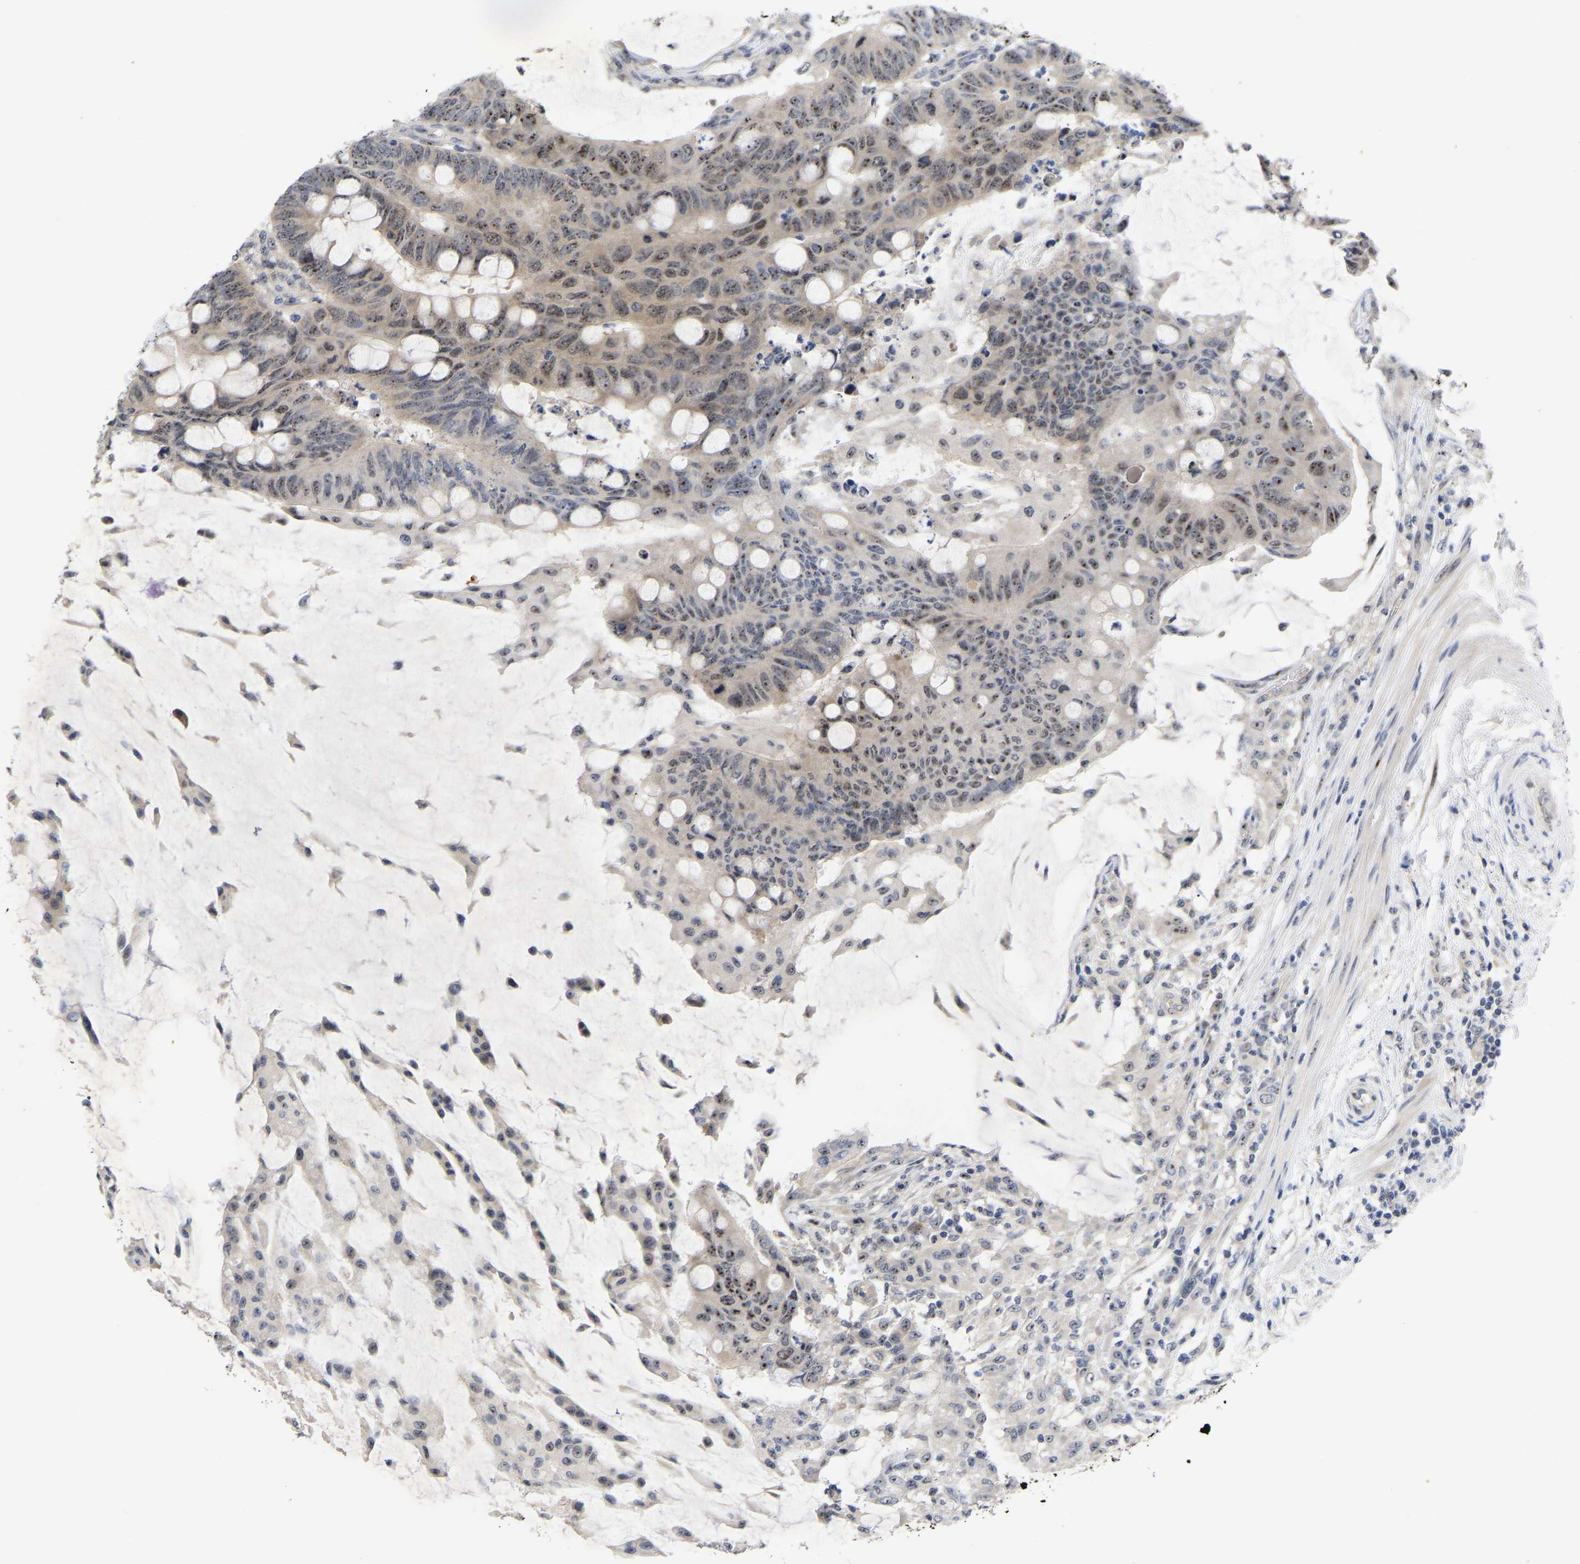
{"staining": {"intensity": "weak", "quantity": "25%-75%", "location": "nuclear"}, "tissue": "colorectal cancer", "cell_type": "Tumor cells", "image_type": "cancer", "snomed": [{"axis": "morphology", "description": "Normal tissue, NOS"}, {"axis": "morphology", "description": "Adenocarcinoma, NOS"}, {"axis": "topography", "description": "Rectum"}, {"axis": "topography", "description": "Peripheral nerve tissue"}], "caption": "Immunohistochemistry (DAB) staining of human colorectal cancer reveals weak nuclear protein positivity in approximately 25%-75% of tumor cells.", "gene": "NLE1", "patient": {"sex": "male", "age": 92}}